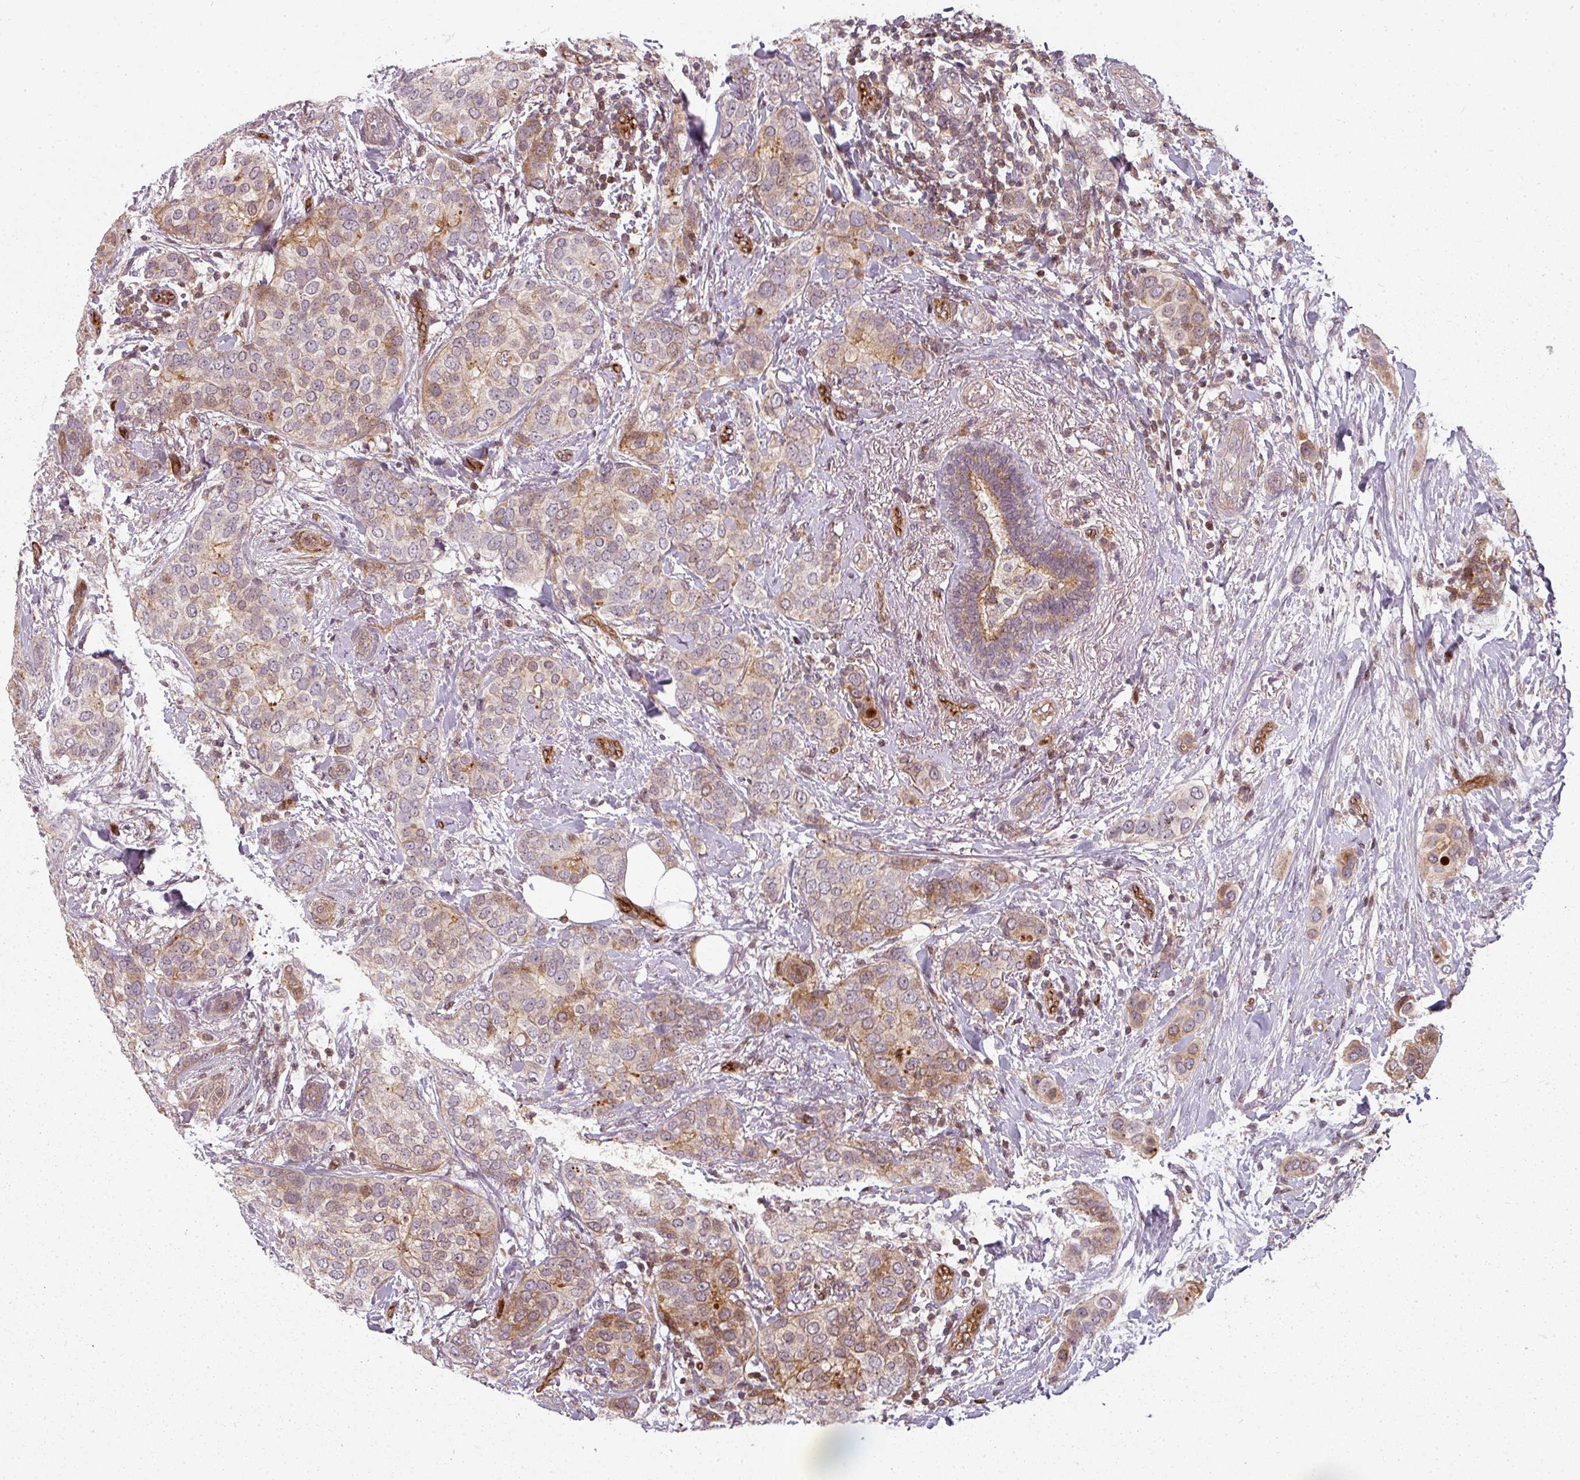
{"staining": {"intensity": "moderate", "quantity": "<25%", "location": "cytoplasmic/membranous"}, "tissue": "breast cancer", "cell_type": "Tumor cells", "image_type": "cancer", "snomed": [{"axis": "morphology", "description": "Lobular carcinoma"}, {"axis": "topography", "description": "Breast"}], "caption": "Tumor cells show moderate cytoplasmic/membranous positivity in about <25% of cells in lobular carcinoma (breast). The staining was performed using DAB, with brown indicating positive protein expression. Nuclei are stained blue with hematoxylin.", "gene": "CLIC1", "patient": {"sex": "female", "age": 51}}